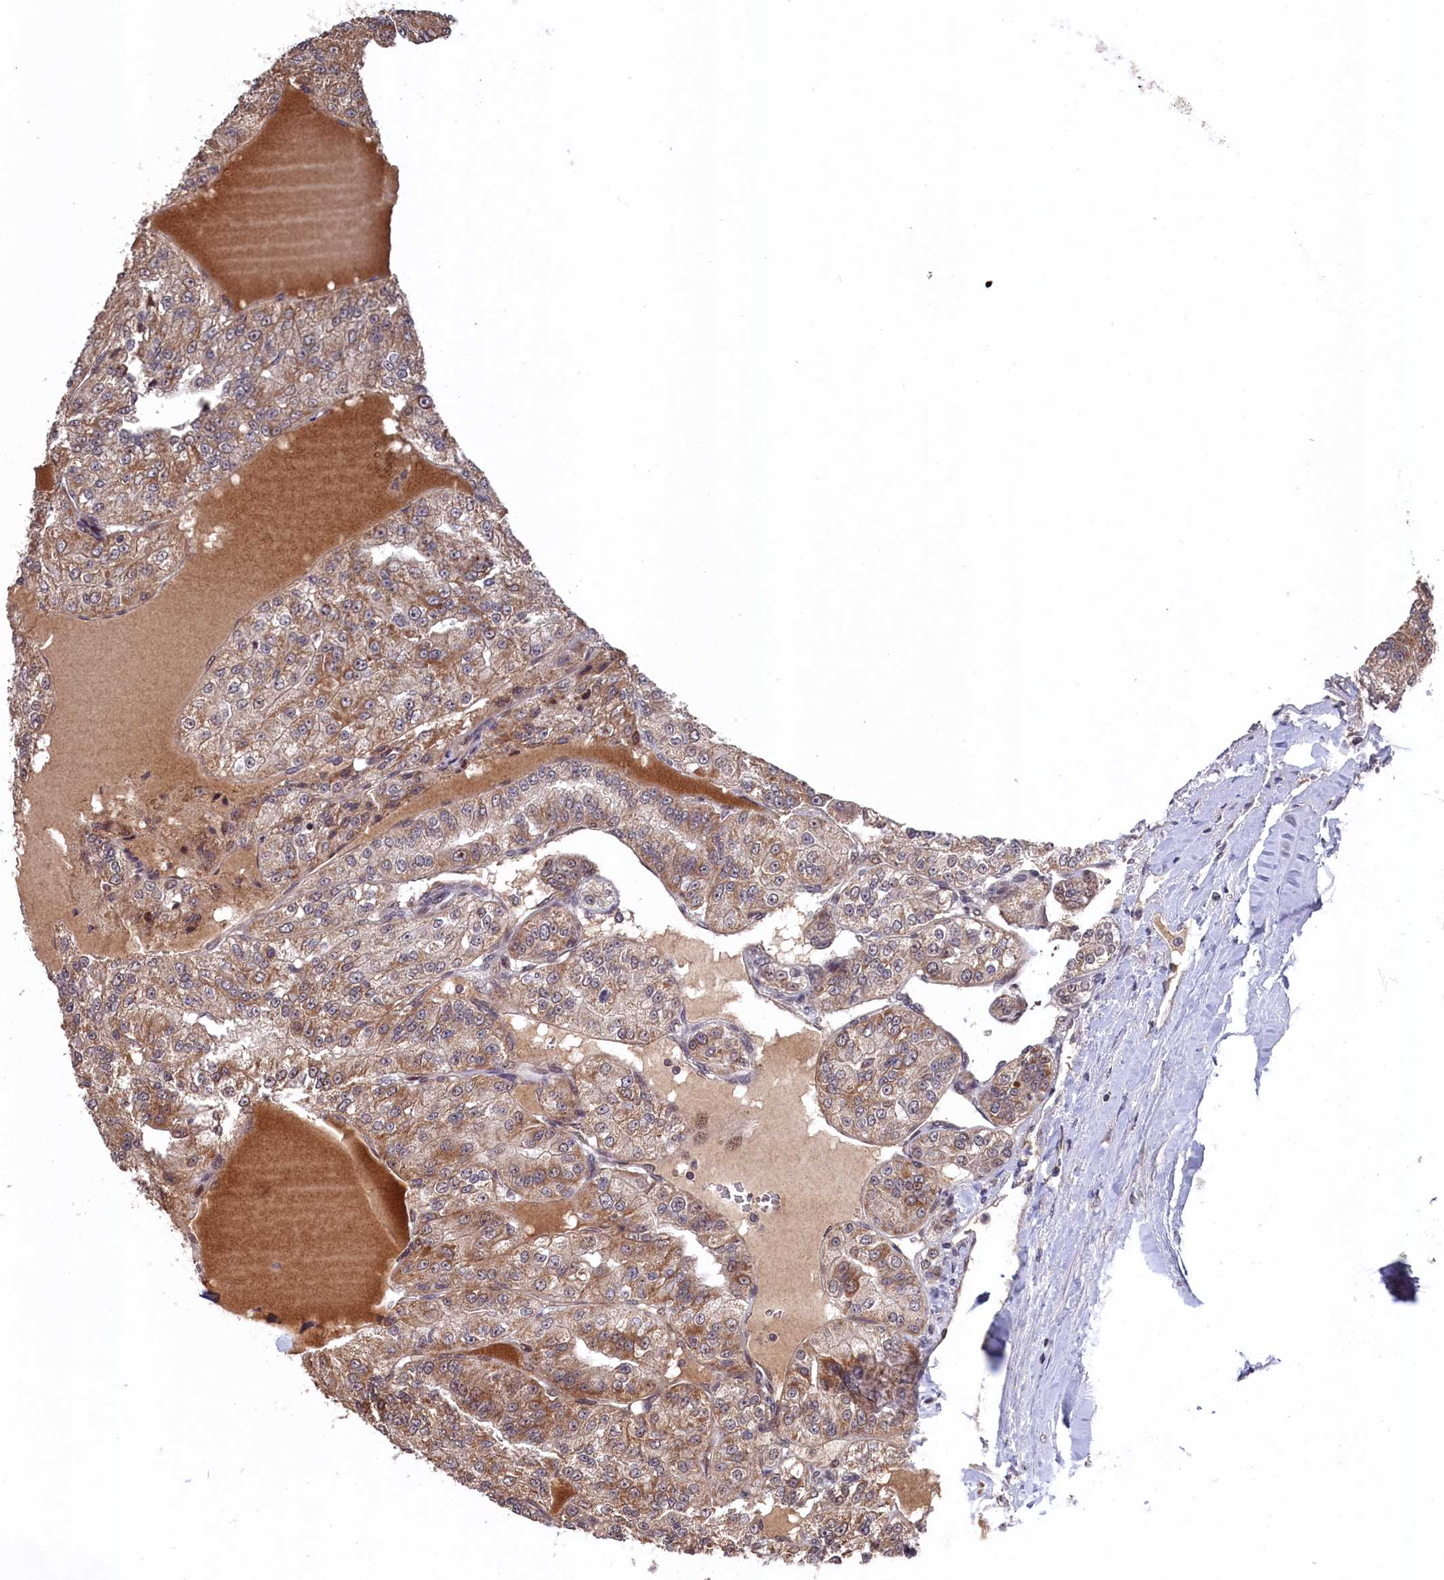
{"staining": {"intensity": "moderate", "quantity": ">75%", "location": "cytoplasmic/membranous"}, "tissue": "renal cancer", "cell_type": "Tumor cells", "image_type": "cancer", "snomed": [{"axis": "morphology", "description": "Adenocarcinoma, NOS"}, {"axis": "topography", "description": "Kidney"}], "caption": "An IHC histopathology image of neoplastic tissue is shown. Protein staining in brown labels moderate cytoplasmic/membranous positivity in renal adenocarcinoma within tumor cells.", "gene": "CLPX", "patient": {"sex": "female", "age": 63}}